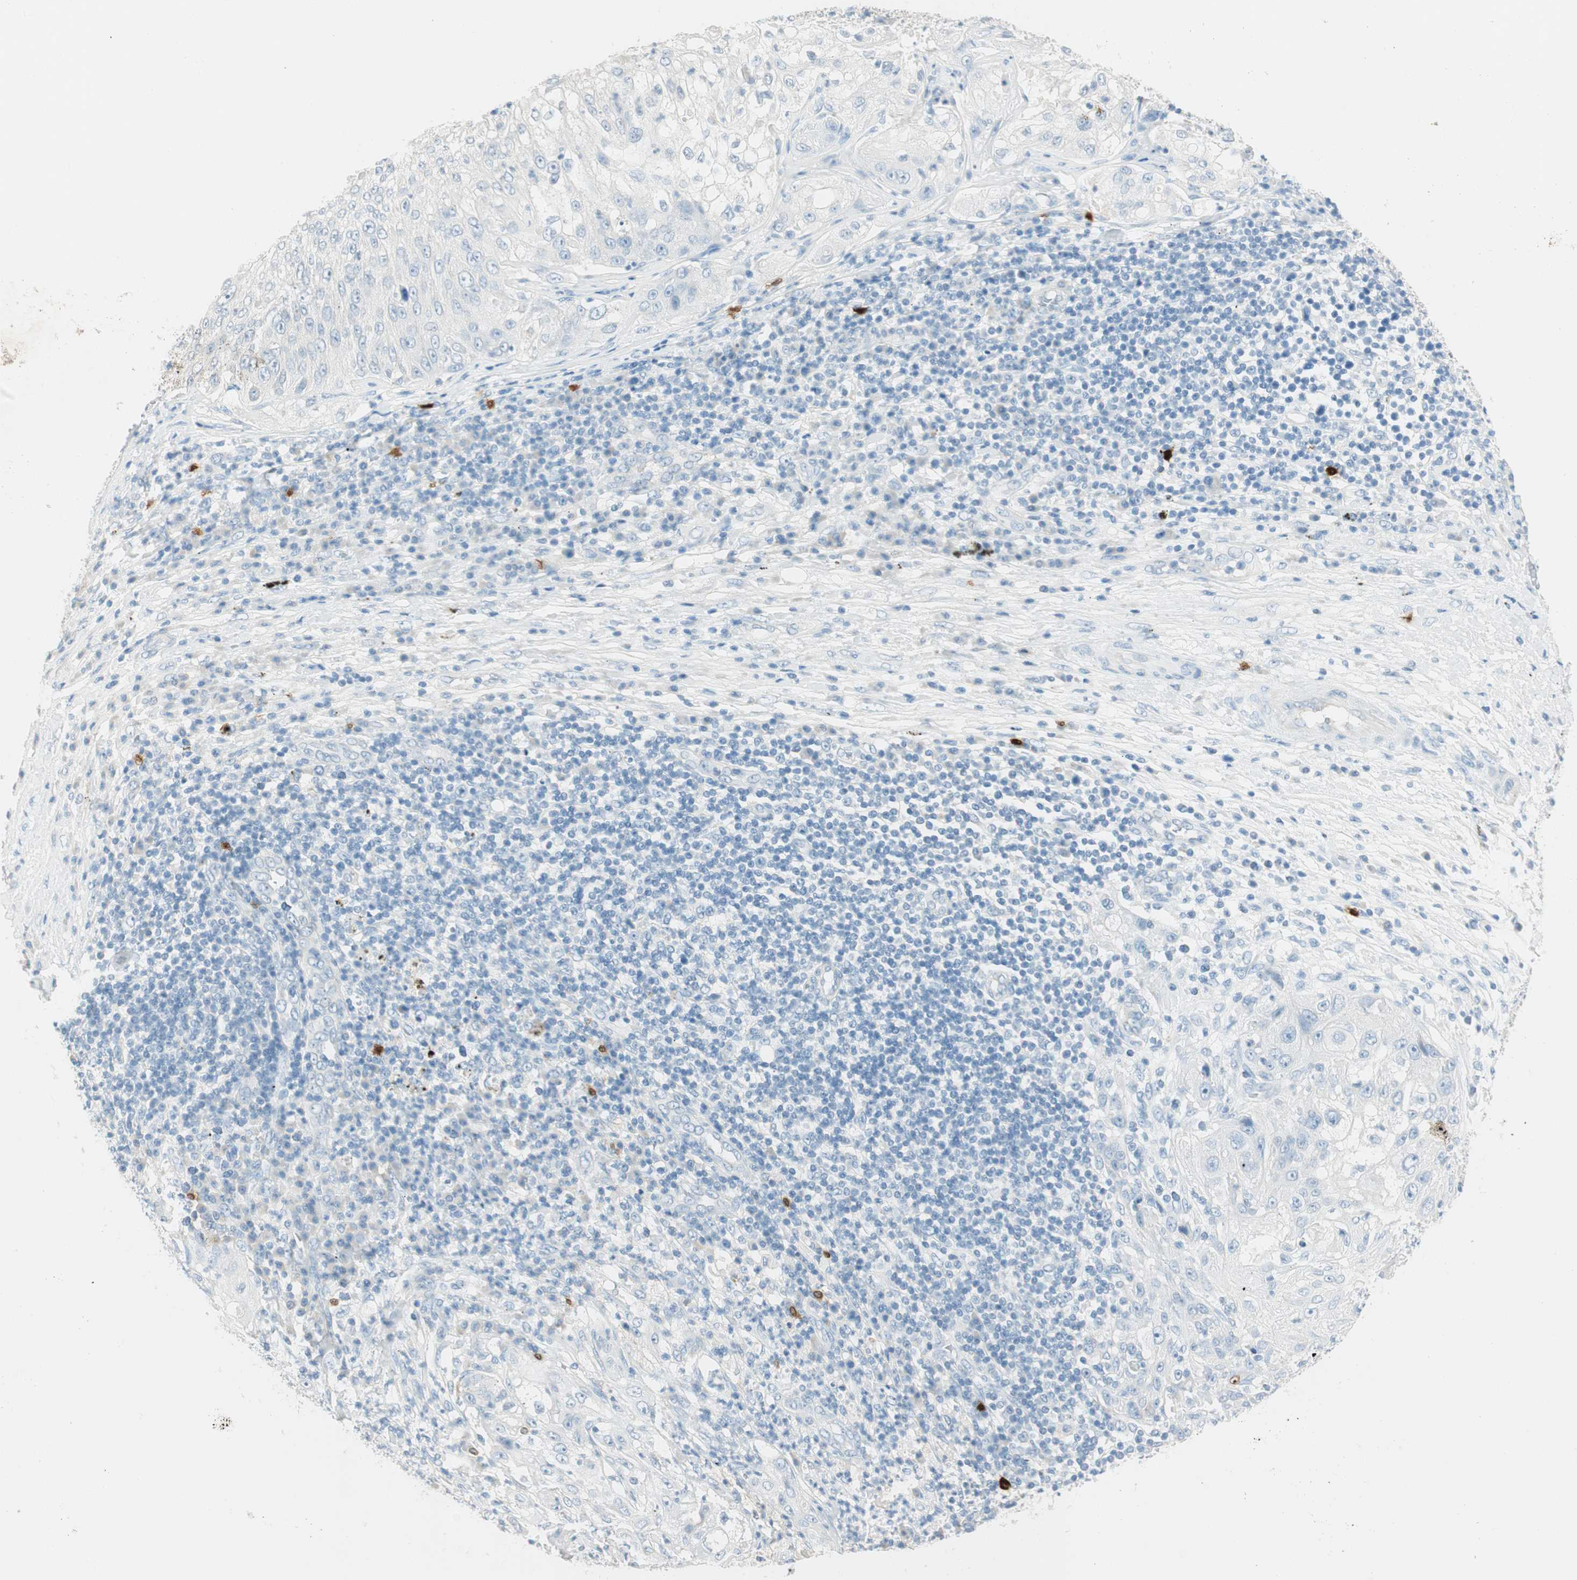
{"staining": {"intensity": "negative", "quantity": "none", "location": "none"}, "tissue": "lung cancer", "cell_type": "Tumor cells", "image_type": "cancer", "snomed": [{"axis": "morphology", "description": "Inflammation, NOS"}, {"axis": "morphology", "description": "Squamous cell carcinoma, NOS"}, {"axis": "topography", "description": "Lymph node"}, {"axis": "topography", "description": "Soft tissue"}, {"axis": "topography", "description": "Lung"}], "caption": "A micrograph of human lung cancer (squamous cell carcinoma) is negative for staining in tumor cells. Brightfield microscopy of immunohistochemistry (IHC) stained with DAB (brown) and hematoxylin (blue), captured at high magnification.", "gene": "HPGD", "patient": {"sex": "male", "age": 66}}